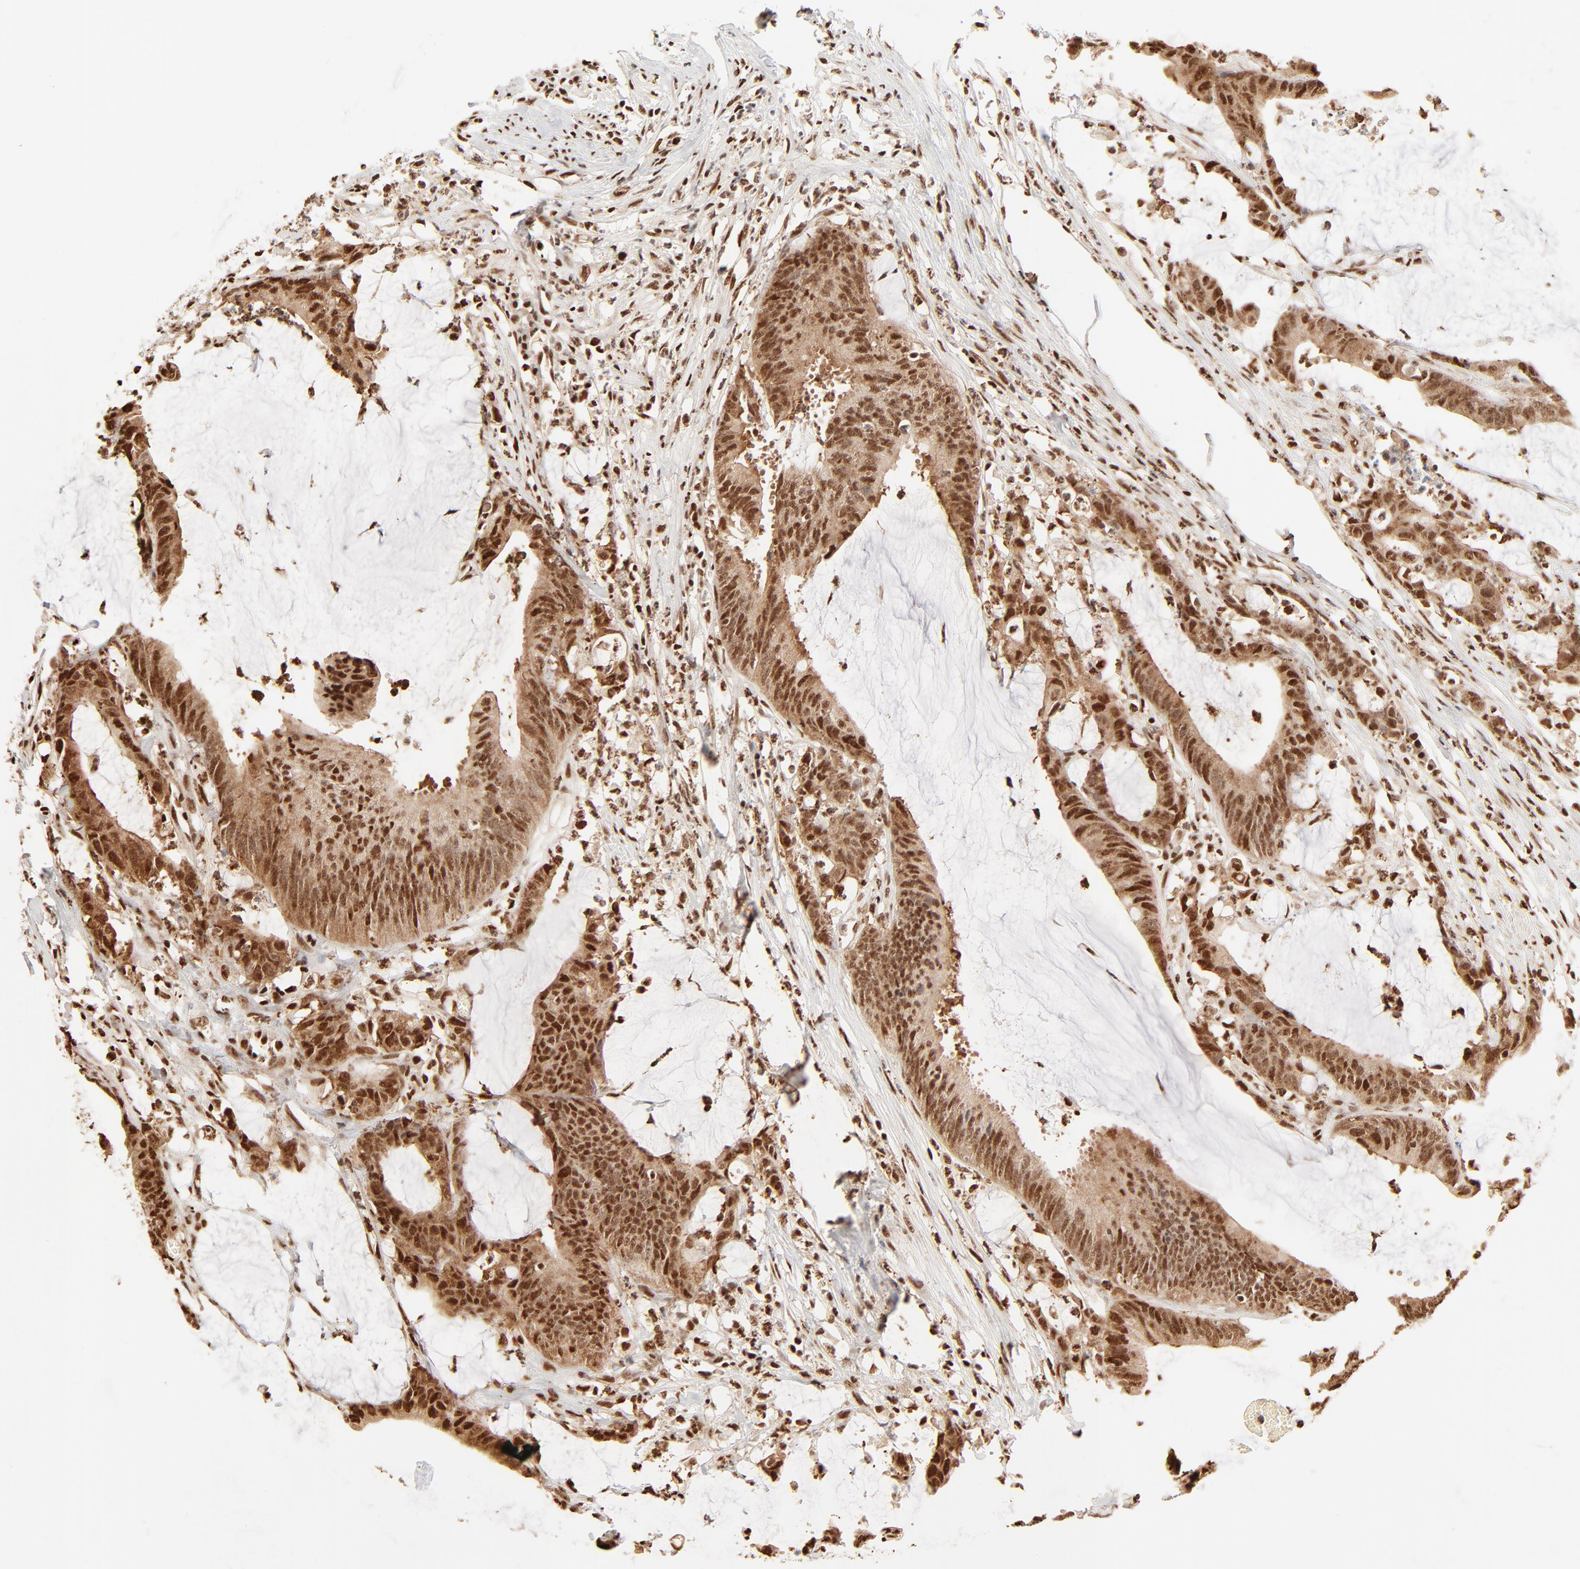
{"staining": {"intensity": "strong", "quantity": ">75%", "location": "cytoplasmic/membranous,nuclear"}, "tissue": "colorectal cancer", "cell_type": "Tumor cells", "image_type": "cancer", "snomed": [{"axis": "morphology", "description": "Adenocarcinoma, NOS"}, {"axis": "topography", "description": "Rectum"}], "caption": "DAB immunohistochemical staining of colorectal cancer shows strong cytoplasmic/membranous and nuclear protein staining in approximately >75% of tumor cells.", "gene": "FAM50A", "patient": {"sex": "female", "age": 66}}